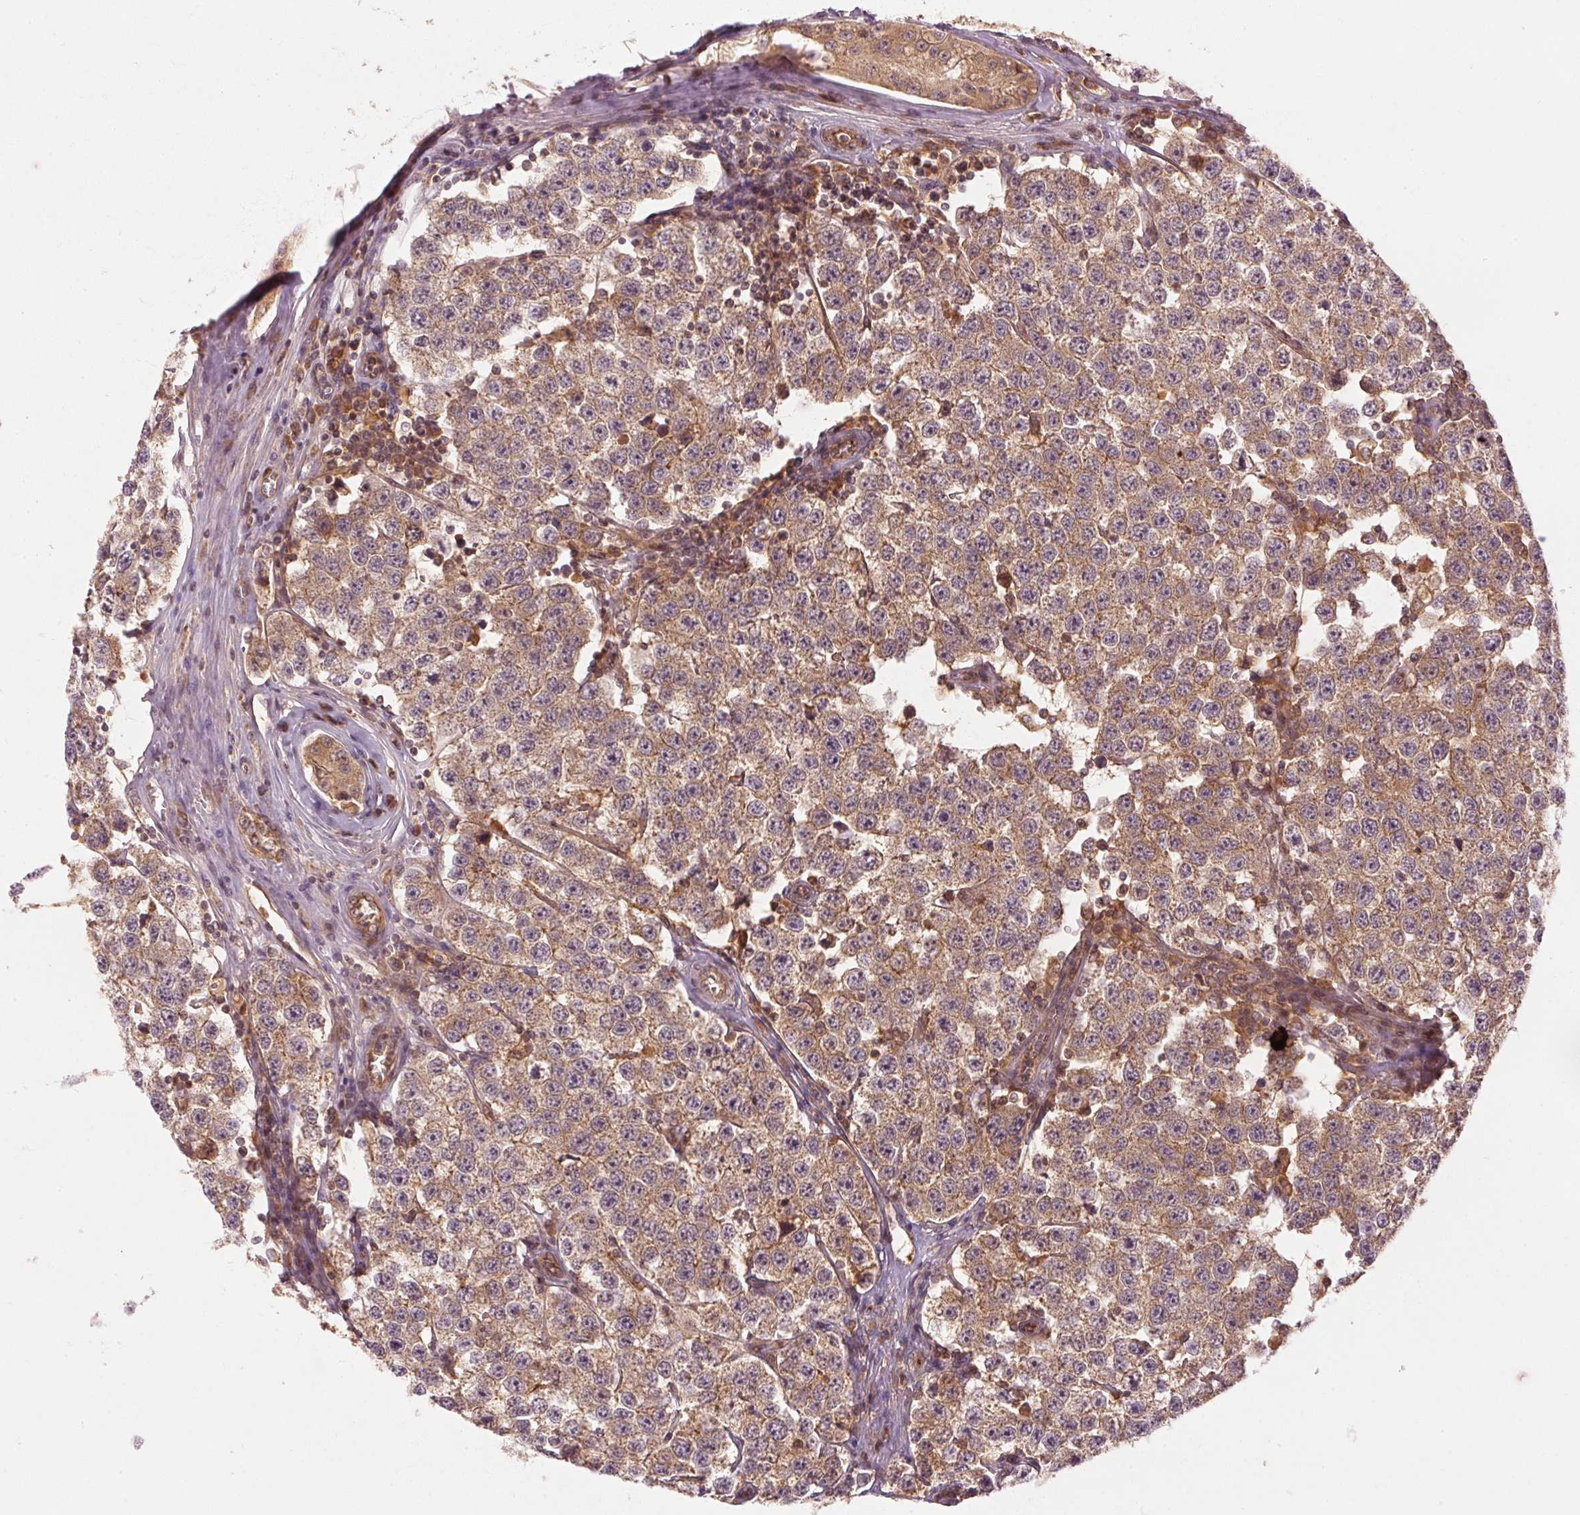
{"staining": {"intensity": "weak", "quantity": ">75%", "location": "cytoplasmic/membranous"}, "tissue": "testis cancer", "cell_type": "Tumor cells", "image_type": "cancer", "snomed": [{"axis": "morphology", "description": "Seminoma, NOS"}, {"axis": "topography", "description": "Testis"}], "caption": "This image exhibits immunohistochemistry (IHC) staining of human testis seminoma, with low weak cytoplasmic/membranous expression in about >75% of tumor cells.", "gene": "CTNNA1", "patient": {"sex": "male", "age": 34}}